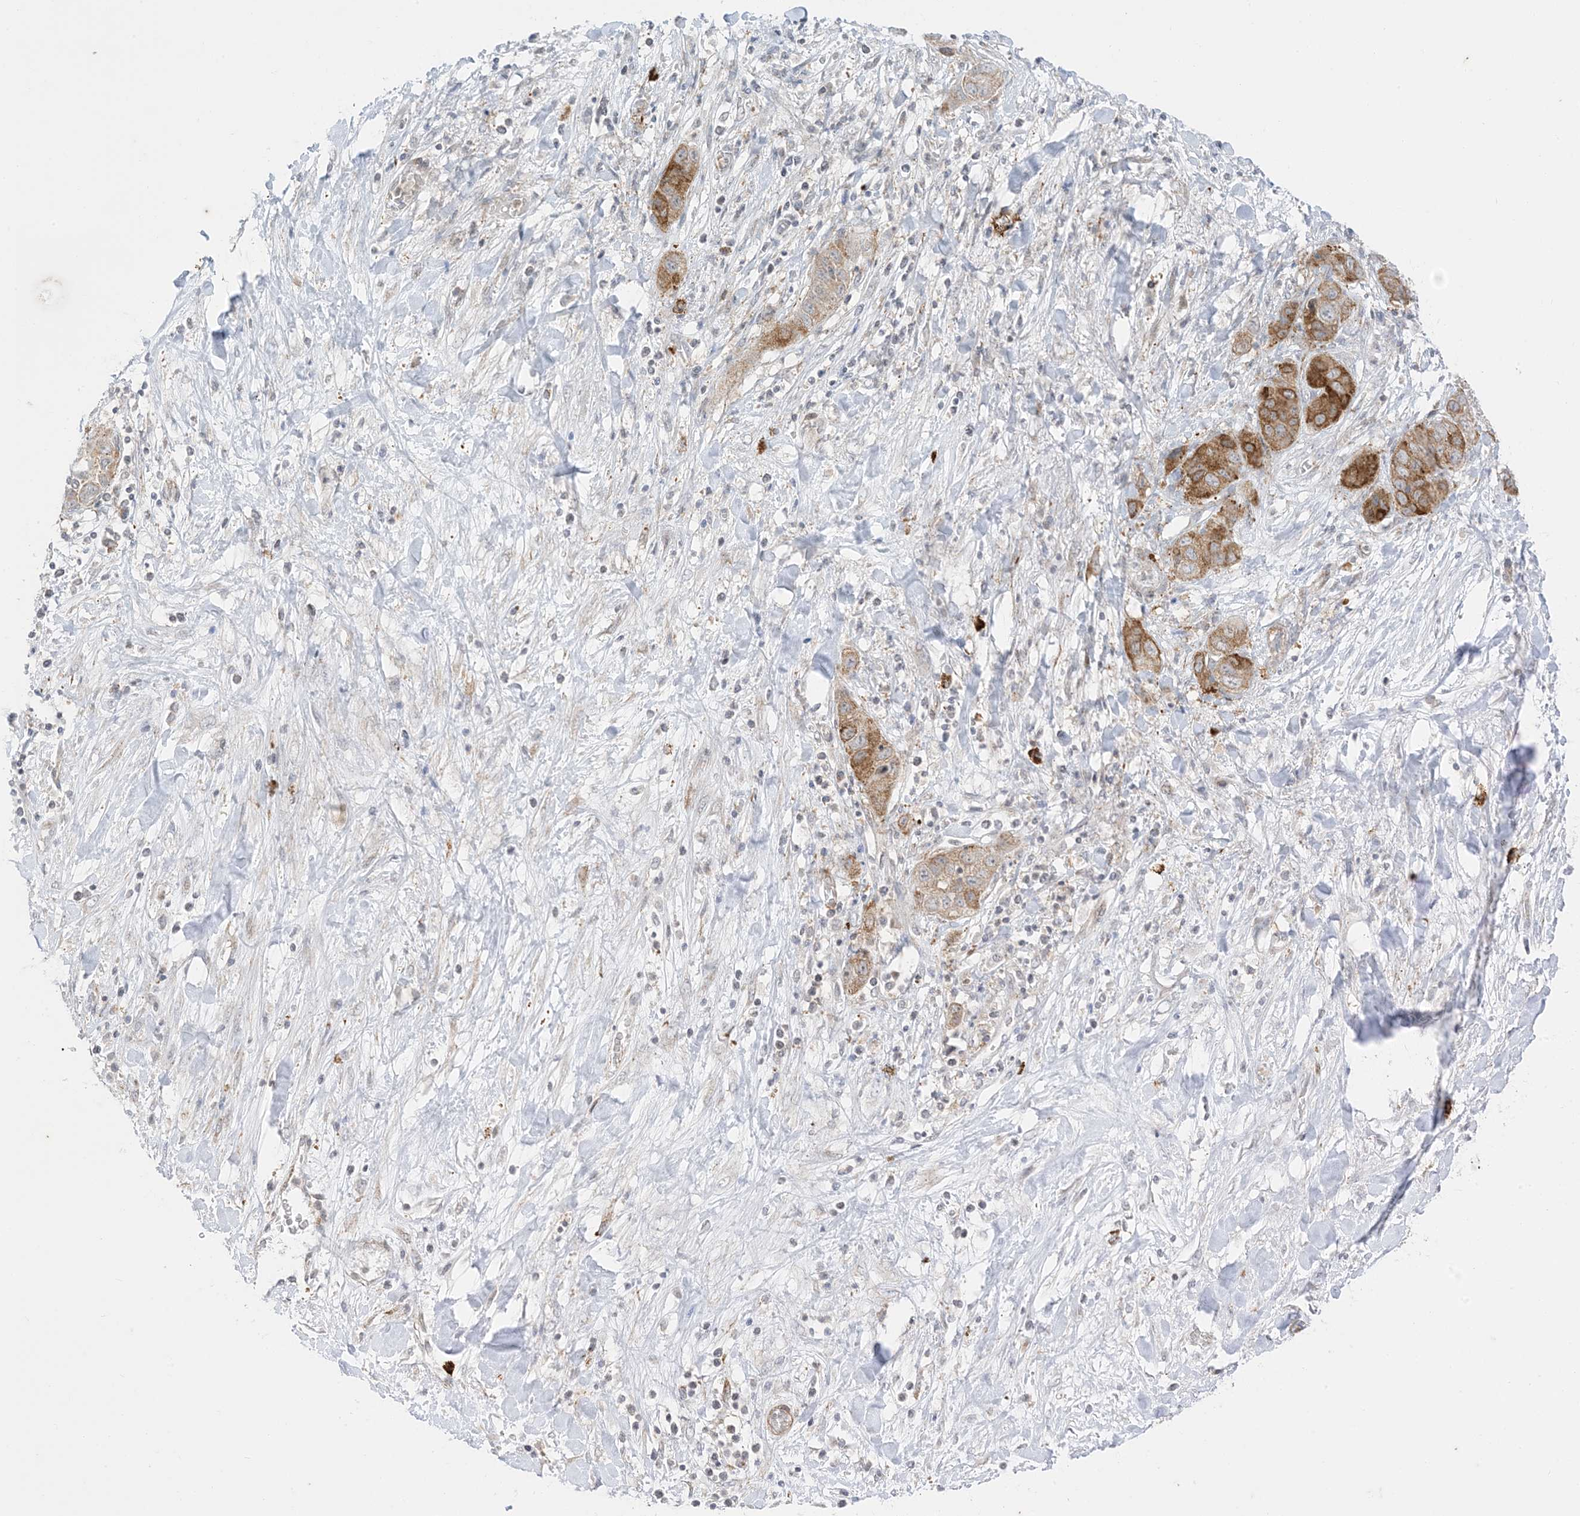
{"staining": {"intensity": "moderate", "quantity": ">75%", "location": "cytoplasmic/membranous"}, "tissue": "liver cancer", "cell_type": "Tumor cells", "image_type": "cancer", "snomed": [{"axis": "morphology", "description": "Cholangiocarcinoma"}, {"axis": "topography", "description": "Liver"}], "caption": "An image of liver cancer (cholangiocarcinoma) stained for a protein displays moderate cytoplasmic/membranous brown staining in tumor cells.", "gene": "RAC1", "patient": {"sex": "female", "age": 52}}